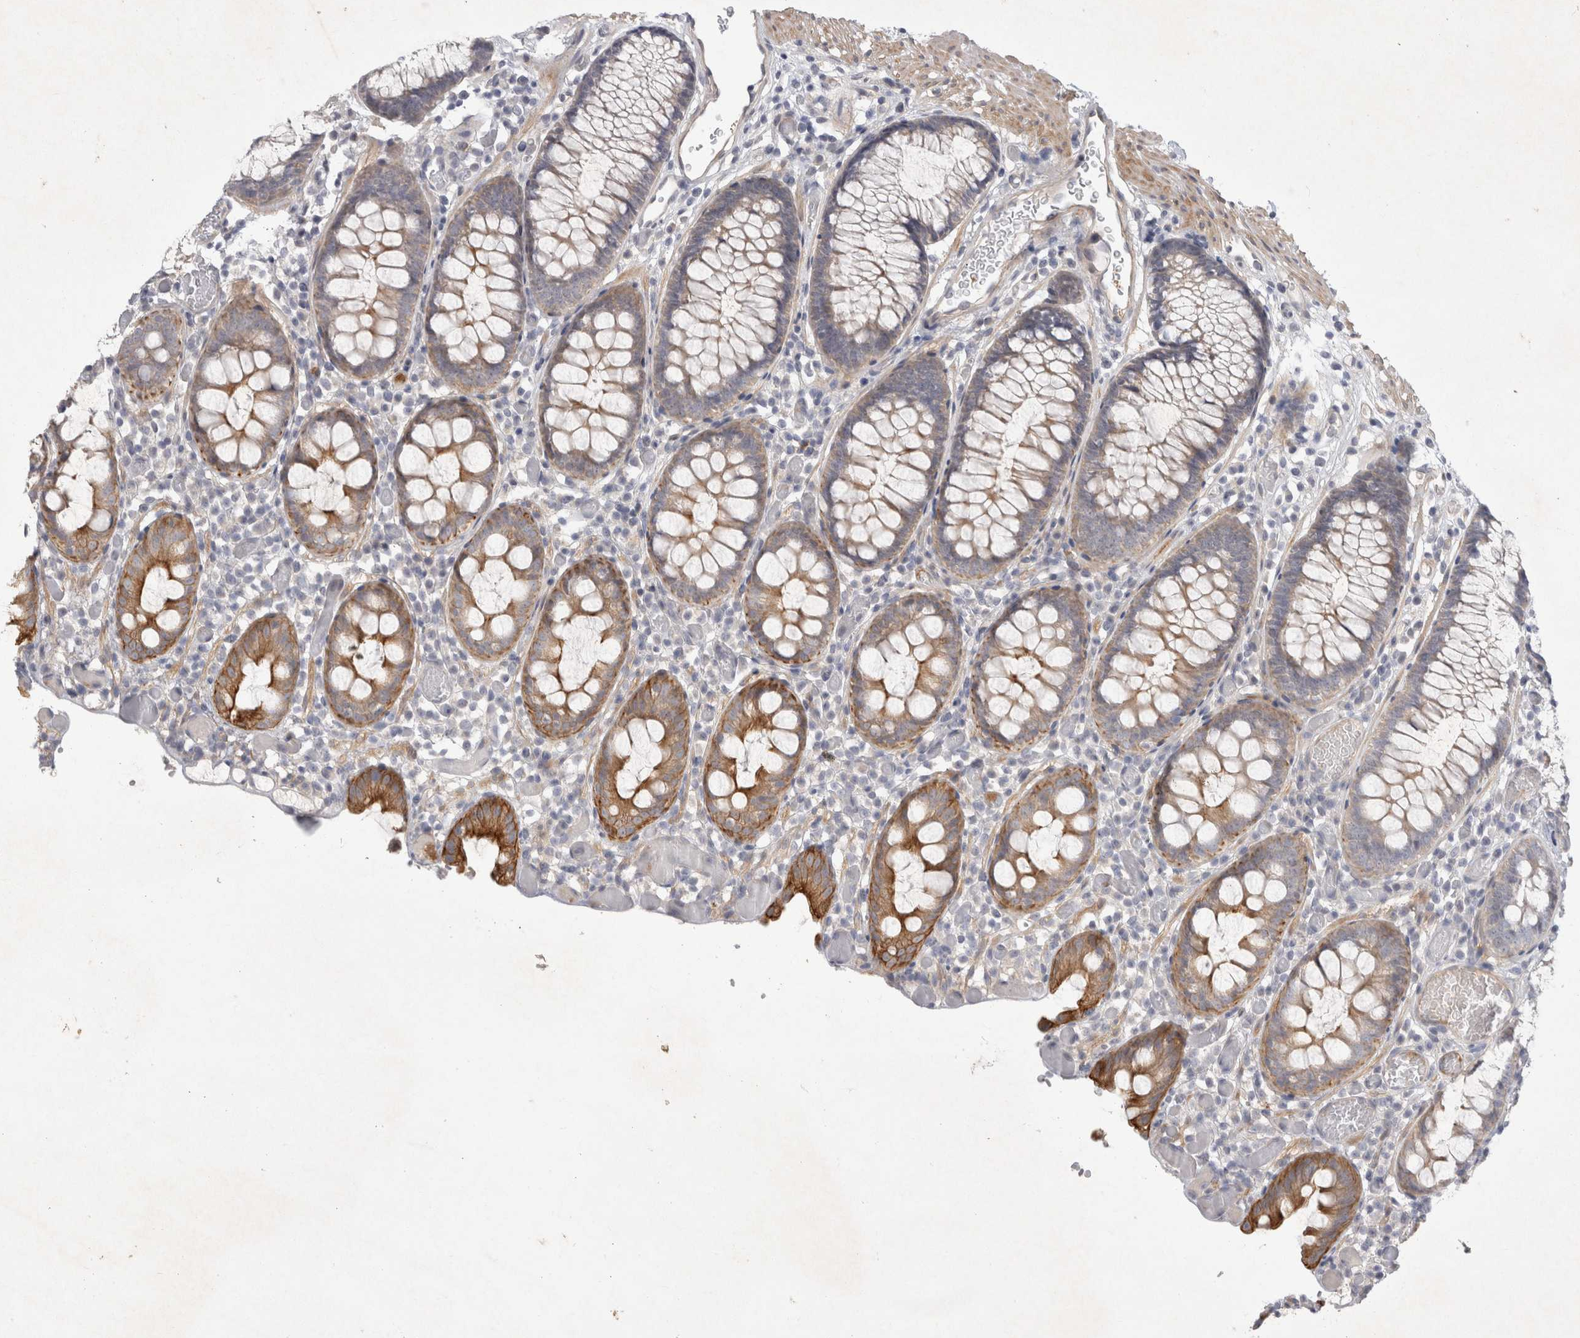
{"staining": {"intensity": "weak", "quantity": ">75%", "location": "cytoplasmic/membranous"}, "tissue": "colon", "cell_type": "Endothelial cells", "image_type": "normal", "snomed": [{"axis": "morphology", "description": "Normal tissue, NOS"}, {"axis": "topography", "description": "Colon"}], "caption": "An immunohistochemistry (IHC) image of normal tissue is shown. Protein staining in brown labels weak cytoplasmic/membranous positivity in colon within endothelial cells.", "gene": "BZW2", "patient": {"sex": "male", "age": 14}}